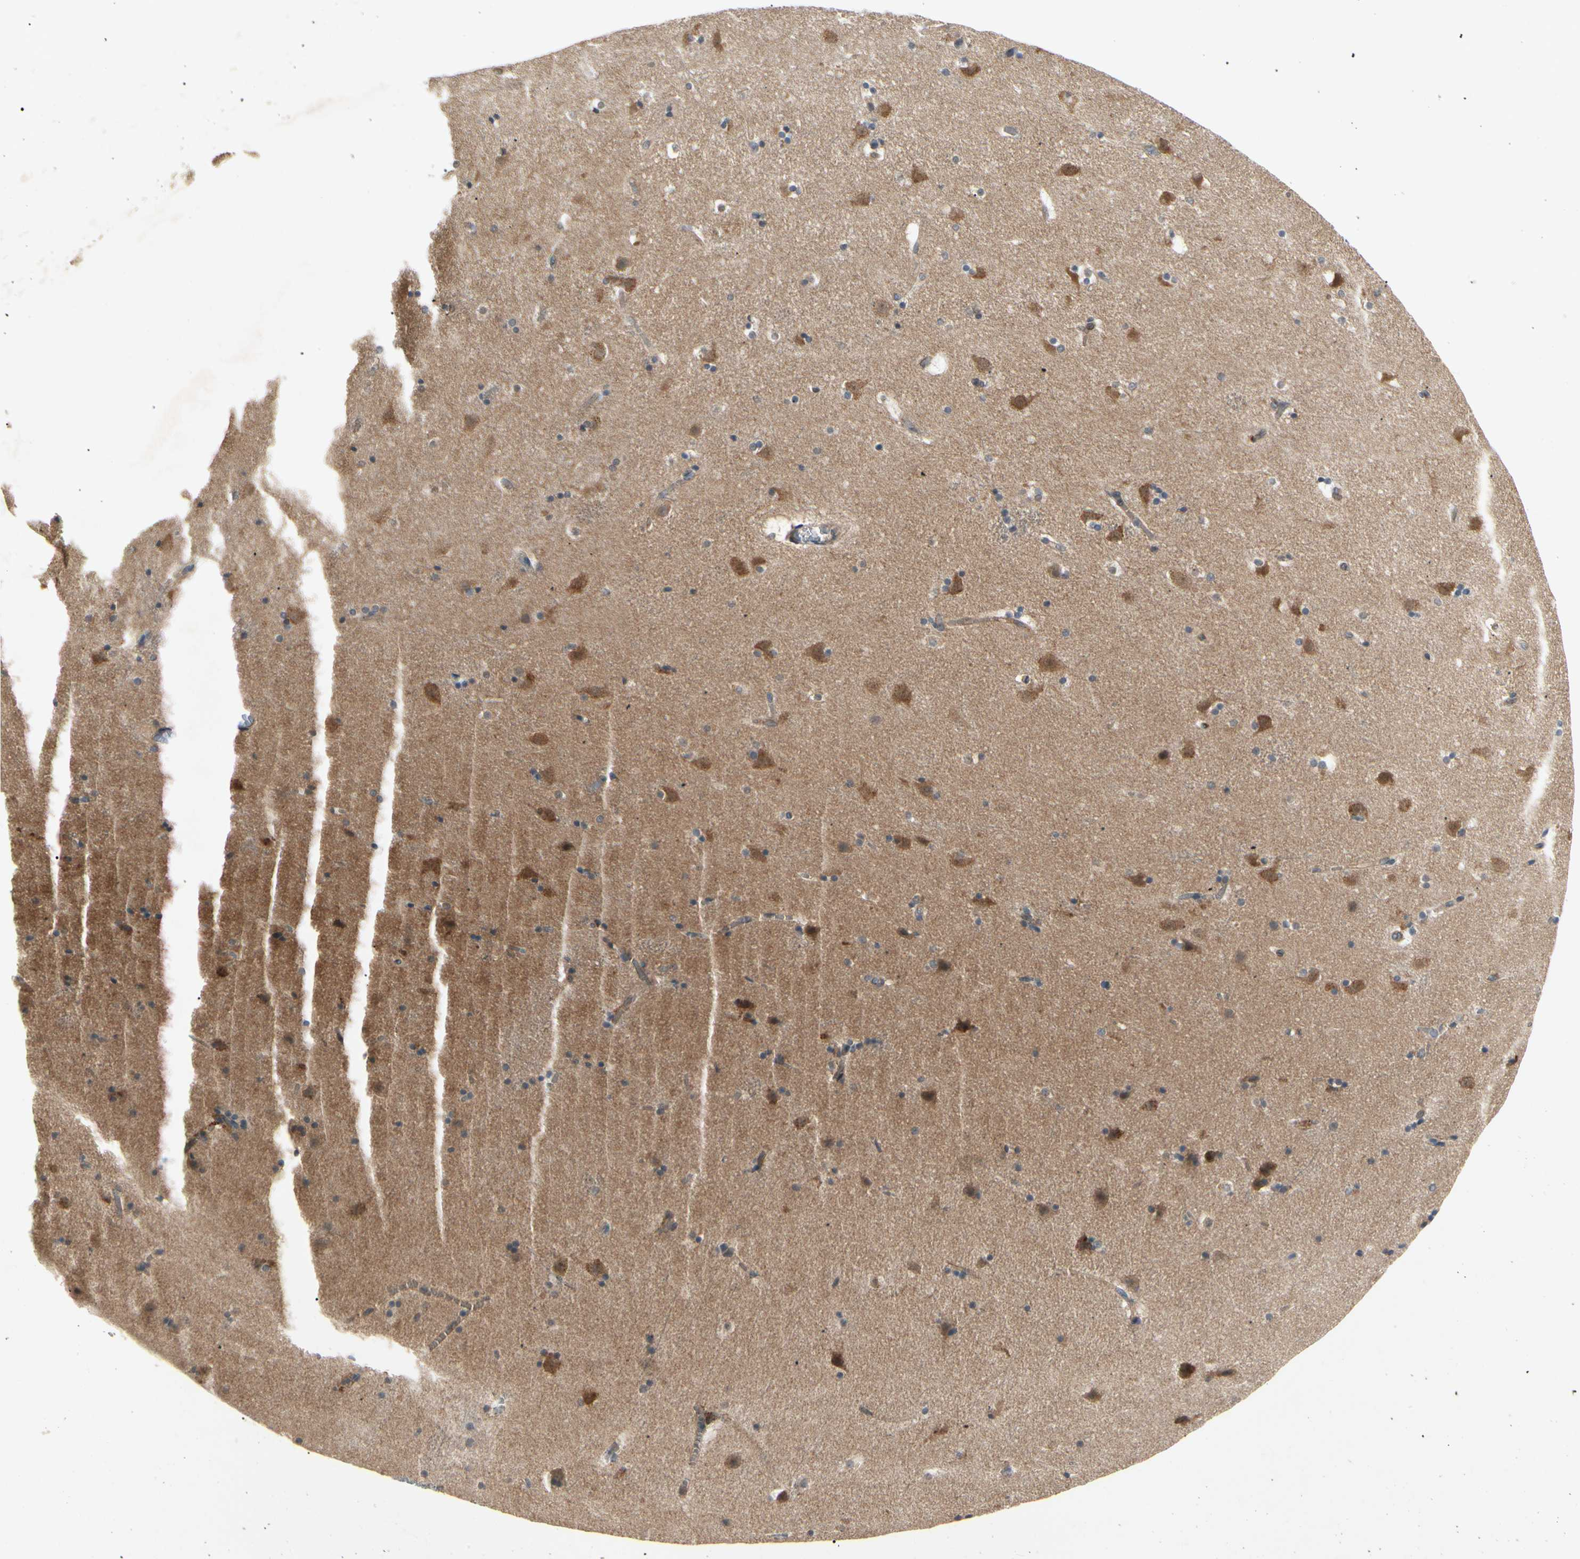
{"staining": {"intensity": "moderate", "quantity": "<25%", "location": "cytoplasmic/membranous"}, "tissue": "caudate", "cell_type": "Glial cells", "image_type": "normal", "snomed": [{"axis": "morphology", "description": "Normal tissue, NOS"}, {"axis": "topography", "description": "Lateral ventricle wall"}], "caption": "DAB immunohistochemical staining of unremarkable caudate demonstrates moderate cytoplasmic/membranous protein positivity in approximately <25% of glial cells. (Brightfield microscopy of DAB IHC at high magnification).", "gene": "RNF14", "patient": {"sex": "male", "age": 45}}